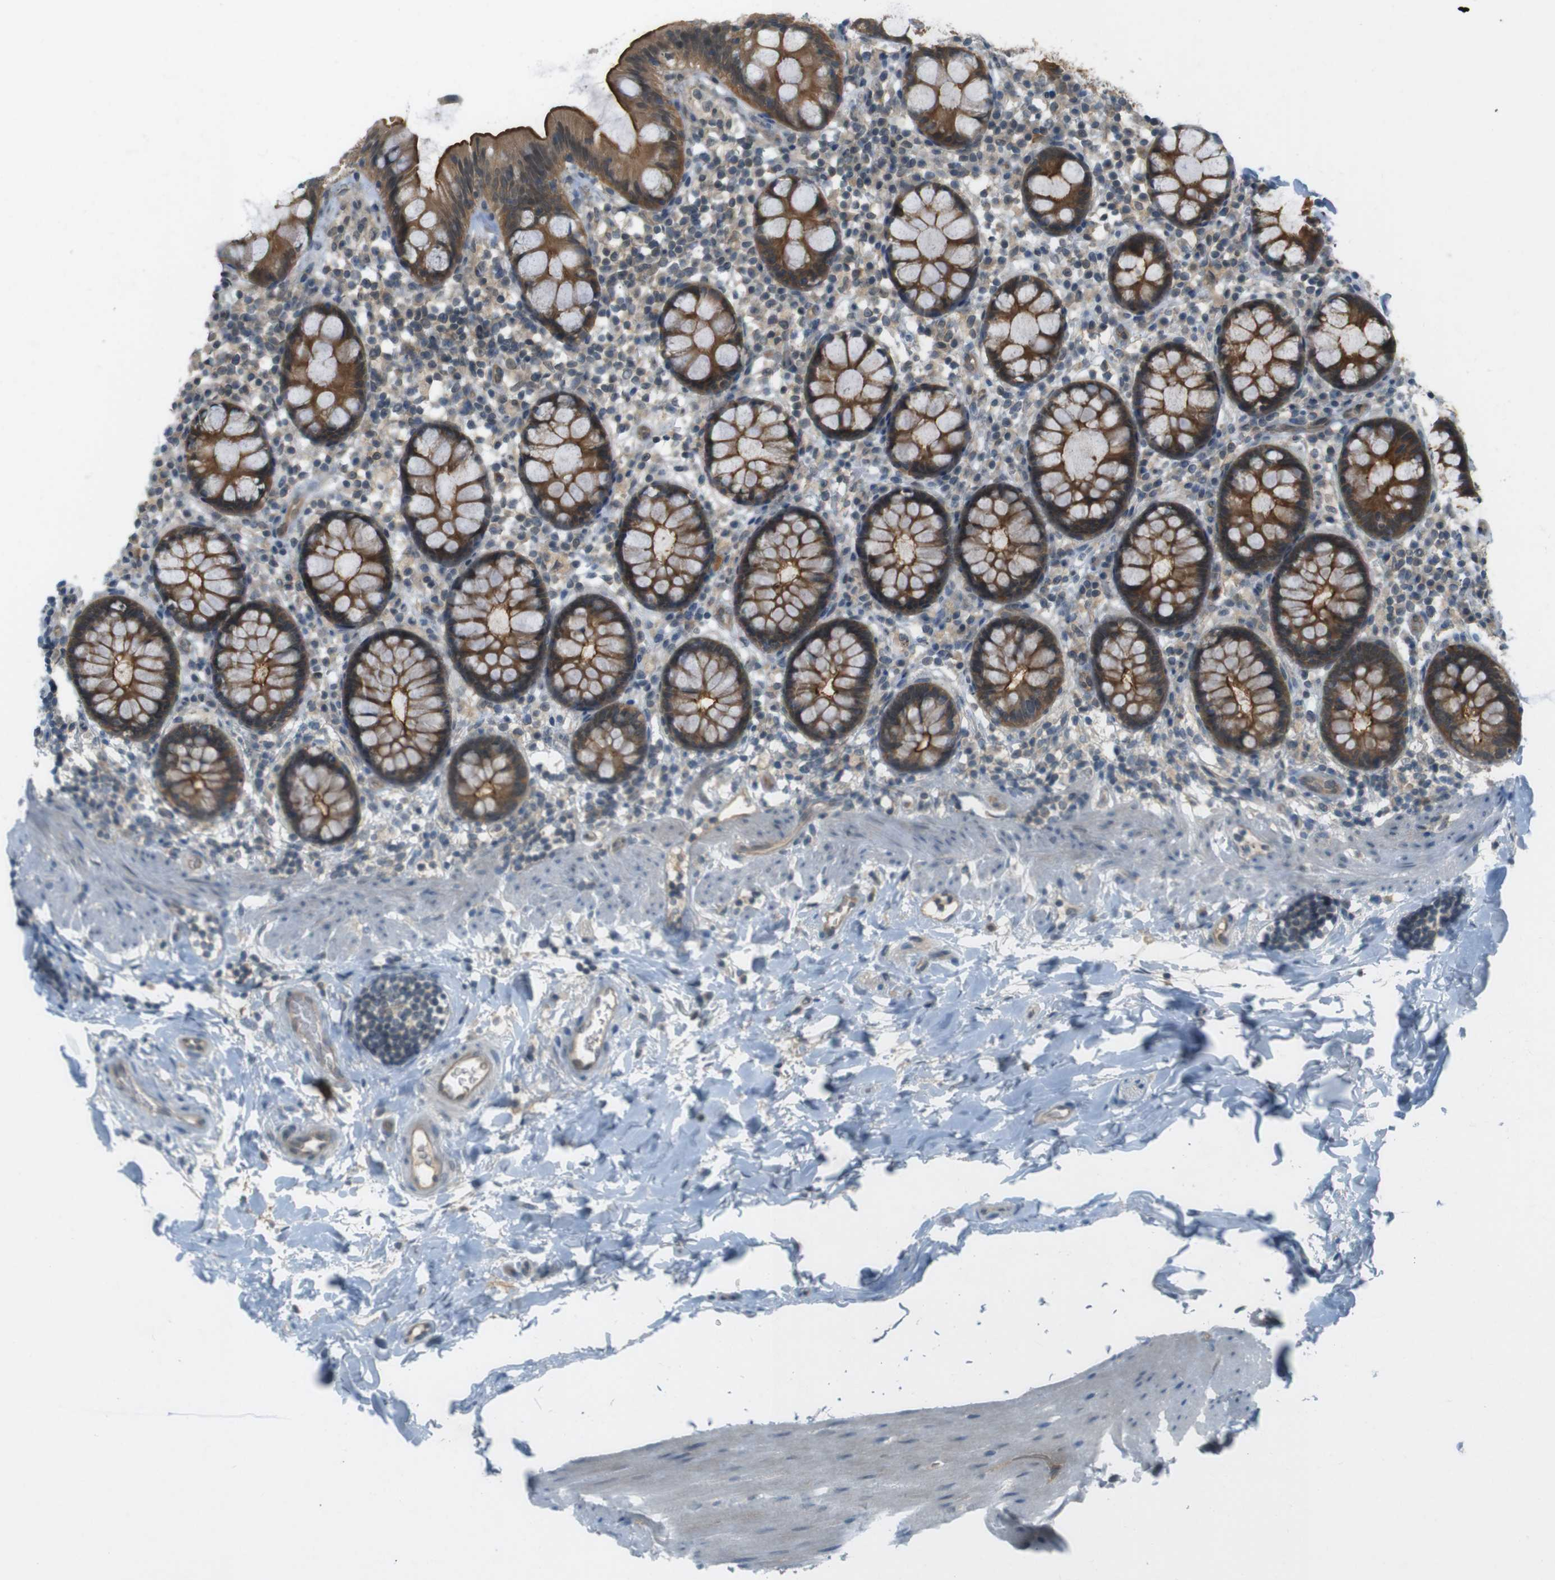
{"staining": {"intensity": "weak", "quantity": ">75%", "location": "cytoplasmic/membranous"}, "tissue": "colon", "cell_type": "Endothelial cells", "image_type": "normal", "snomed": [{"axis": "morphology", "description": "Normal tissue, NOS"}, {"axis": "topography", "description": "Colon"}], "caption": "Protein staining by immunohistochemistry (IHC) reveals weak cytoplasmic/membranous expression in about >75% of endothelial cells in normal colon. (IHC, brightfield microscopy, high magnification).", "gene": "ZDHHC20", "patient": {"sex": "female", "age": 80}}